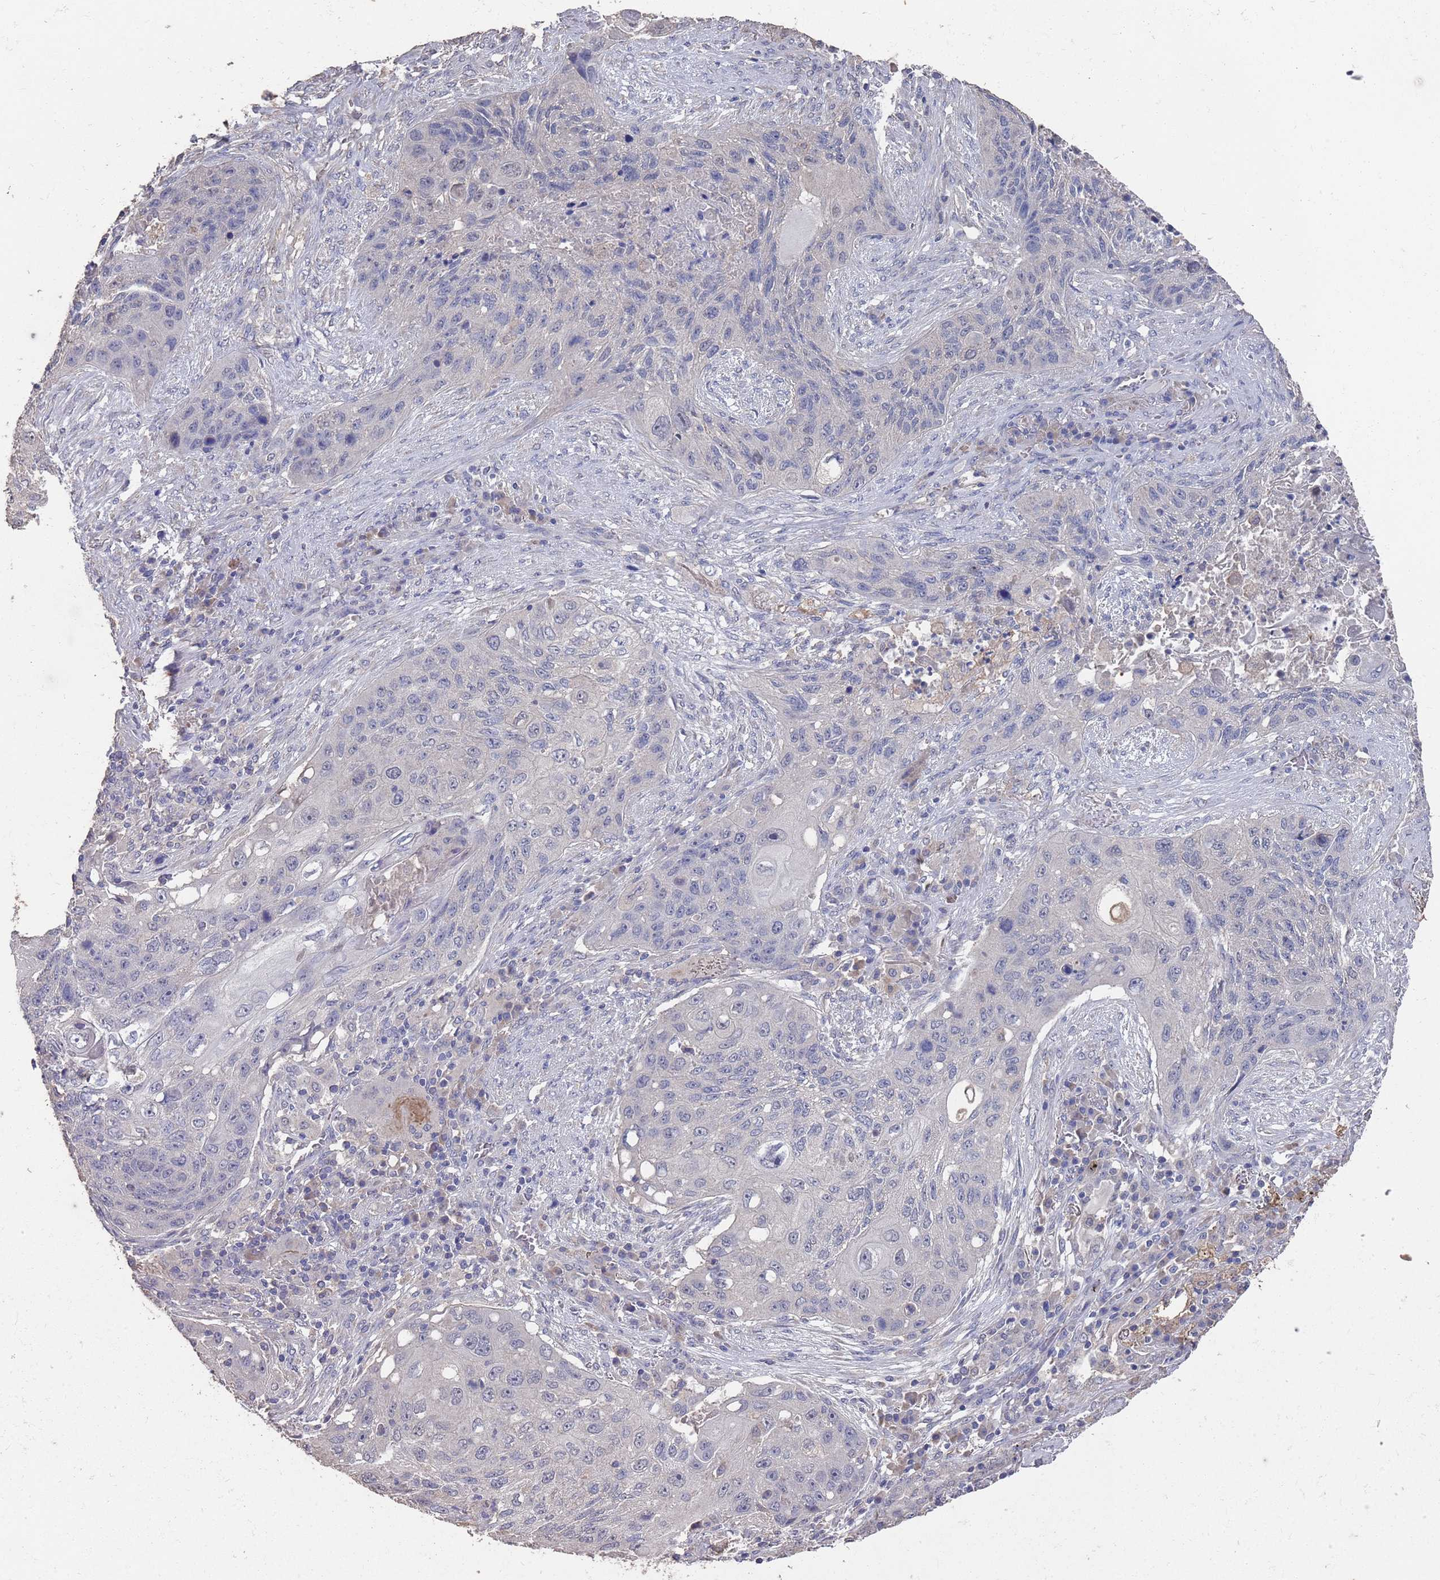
{"staining": {"intensity": "negative", "quantity": "none", "location": "none"}, "tissue": "lung cancer", "cell_type": "Tumor cells", "image_type": "cancer", "snomed": [{"axis": "morphology", "description": "Squamous cell carcinoma, NOS"}, {"axis": "topography", "description": "Lung"}], "caption": "Tumor cells are negative for brown protein staining in lung squamous cell carcinoma. The staining was performed using DAB (3,3'-diaminobenzidine) to visualize the protein expression in brown, while the nuclei were stained in blue with hematoxylin (Magnification: 20x).", "gene": "BTBD18", "patient": {"sex": "female", "age": 63}}